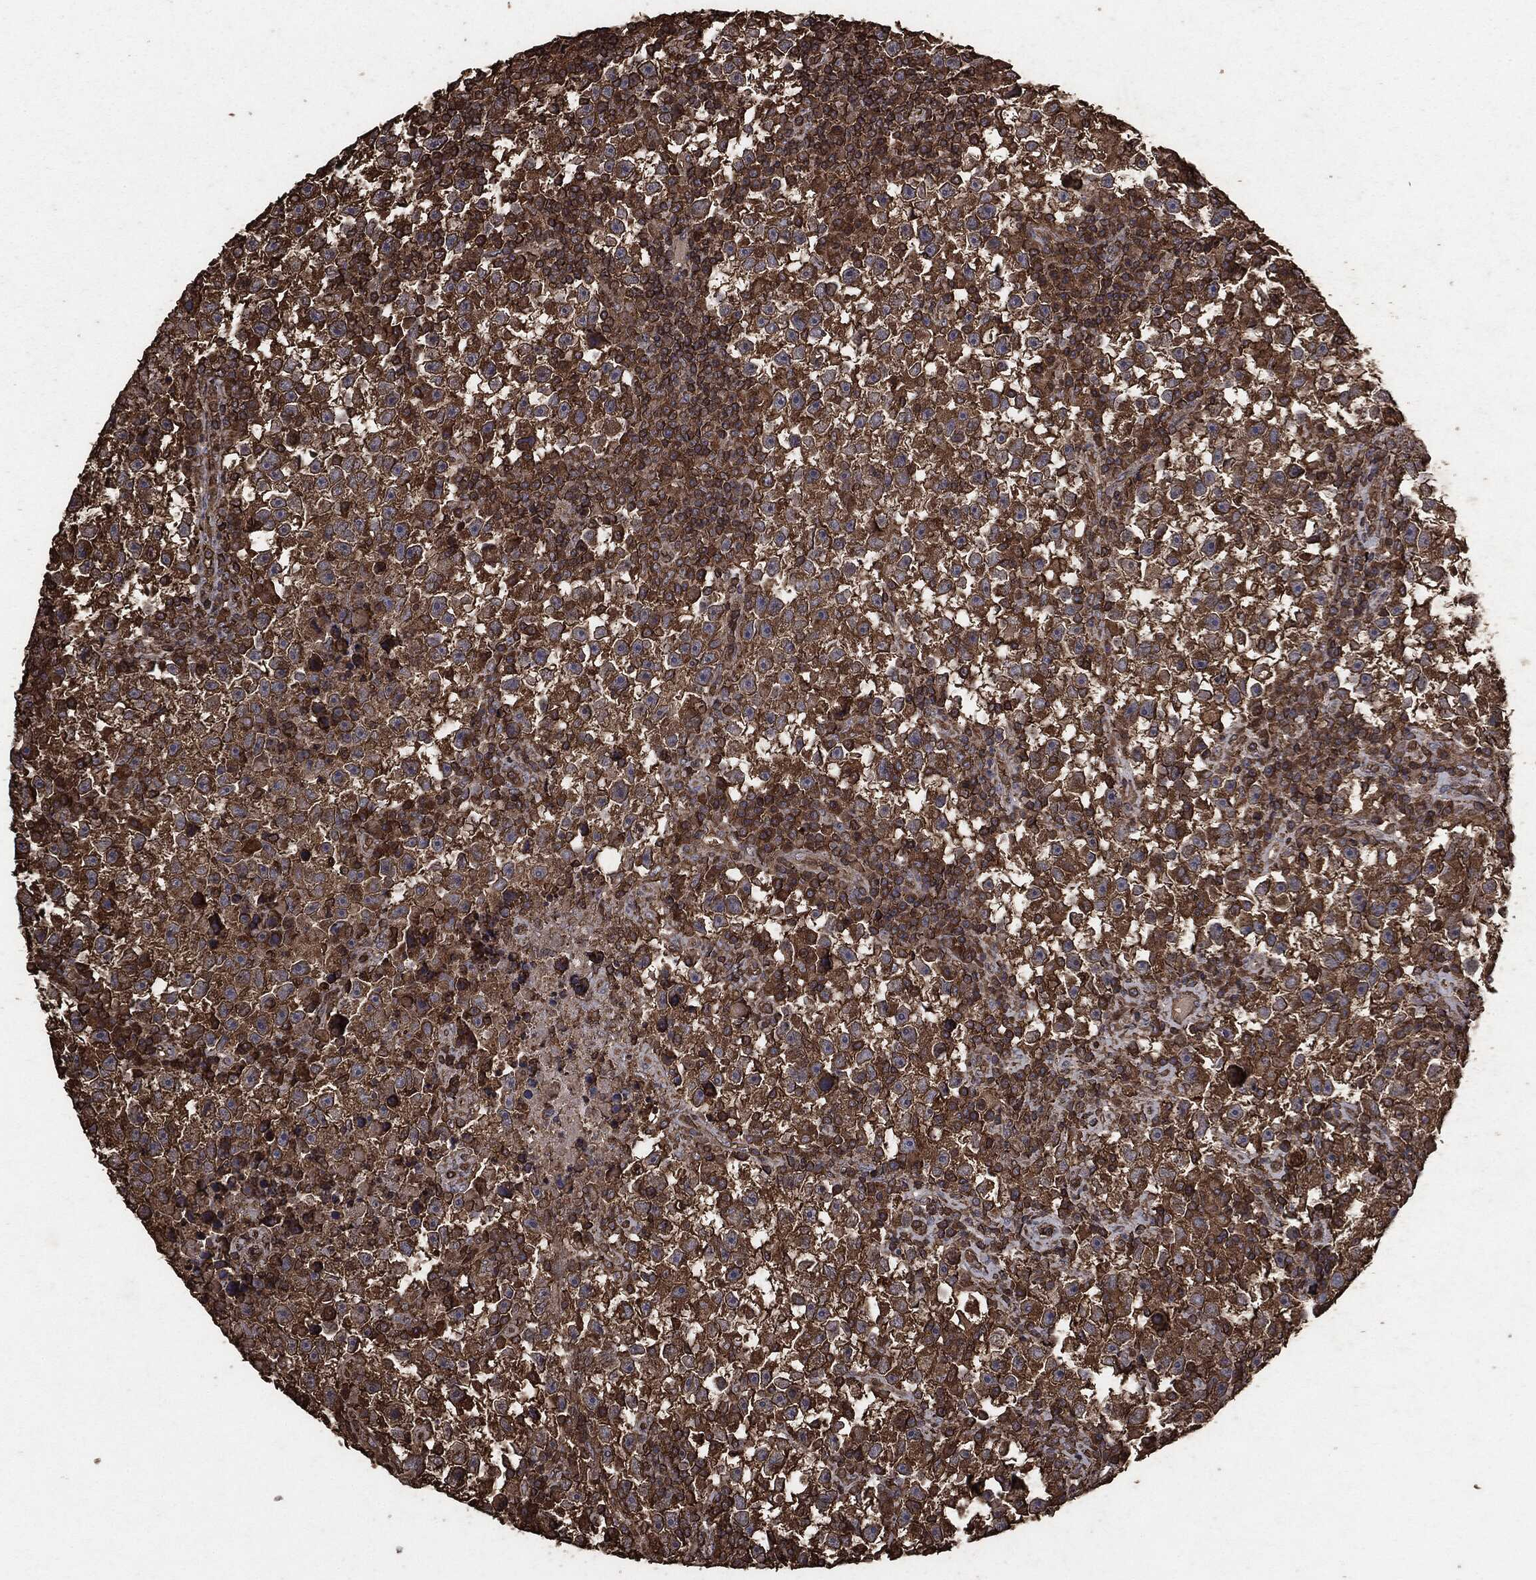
{"staining": {"intensity": "strong", "quantity": ">75%", "location": "cytoplasmic/membranous"}, "tissue": "testis cancer", "cell_type": "Tumor cells", "image_type": "cancer", "snomed": [{"axis": "morphology", "description": "Seminoma, NOS"}, {"axis": "topography", "description": "Testis"}], "caption": "Human testis cancer stained with a brown dye demonstrates strong cytoplasmic/membranous positive positivity in approximately >75% of tumor cells.", "gene": "MTOR", "patient": {"sex": "male", "age": 47}}